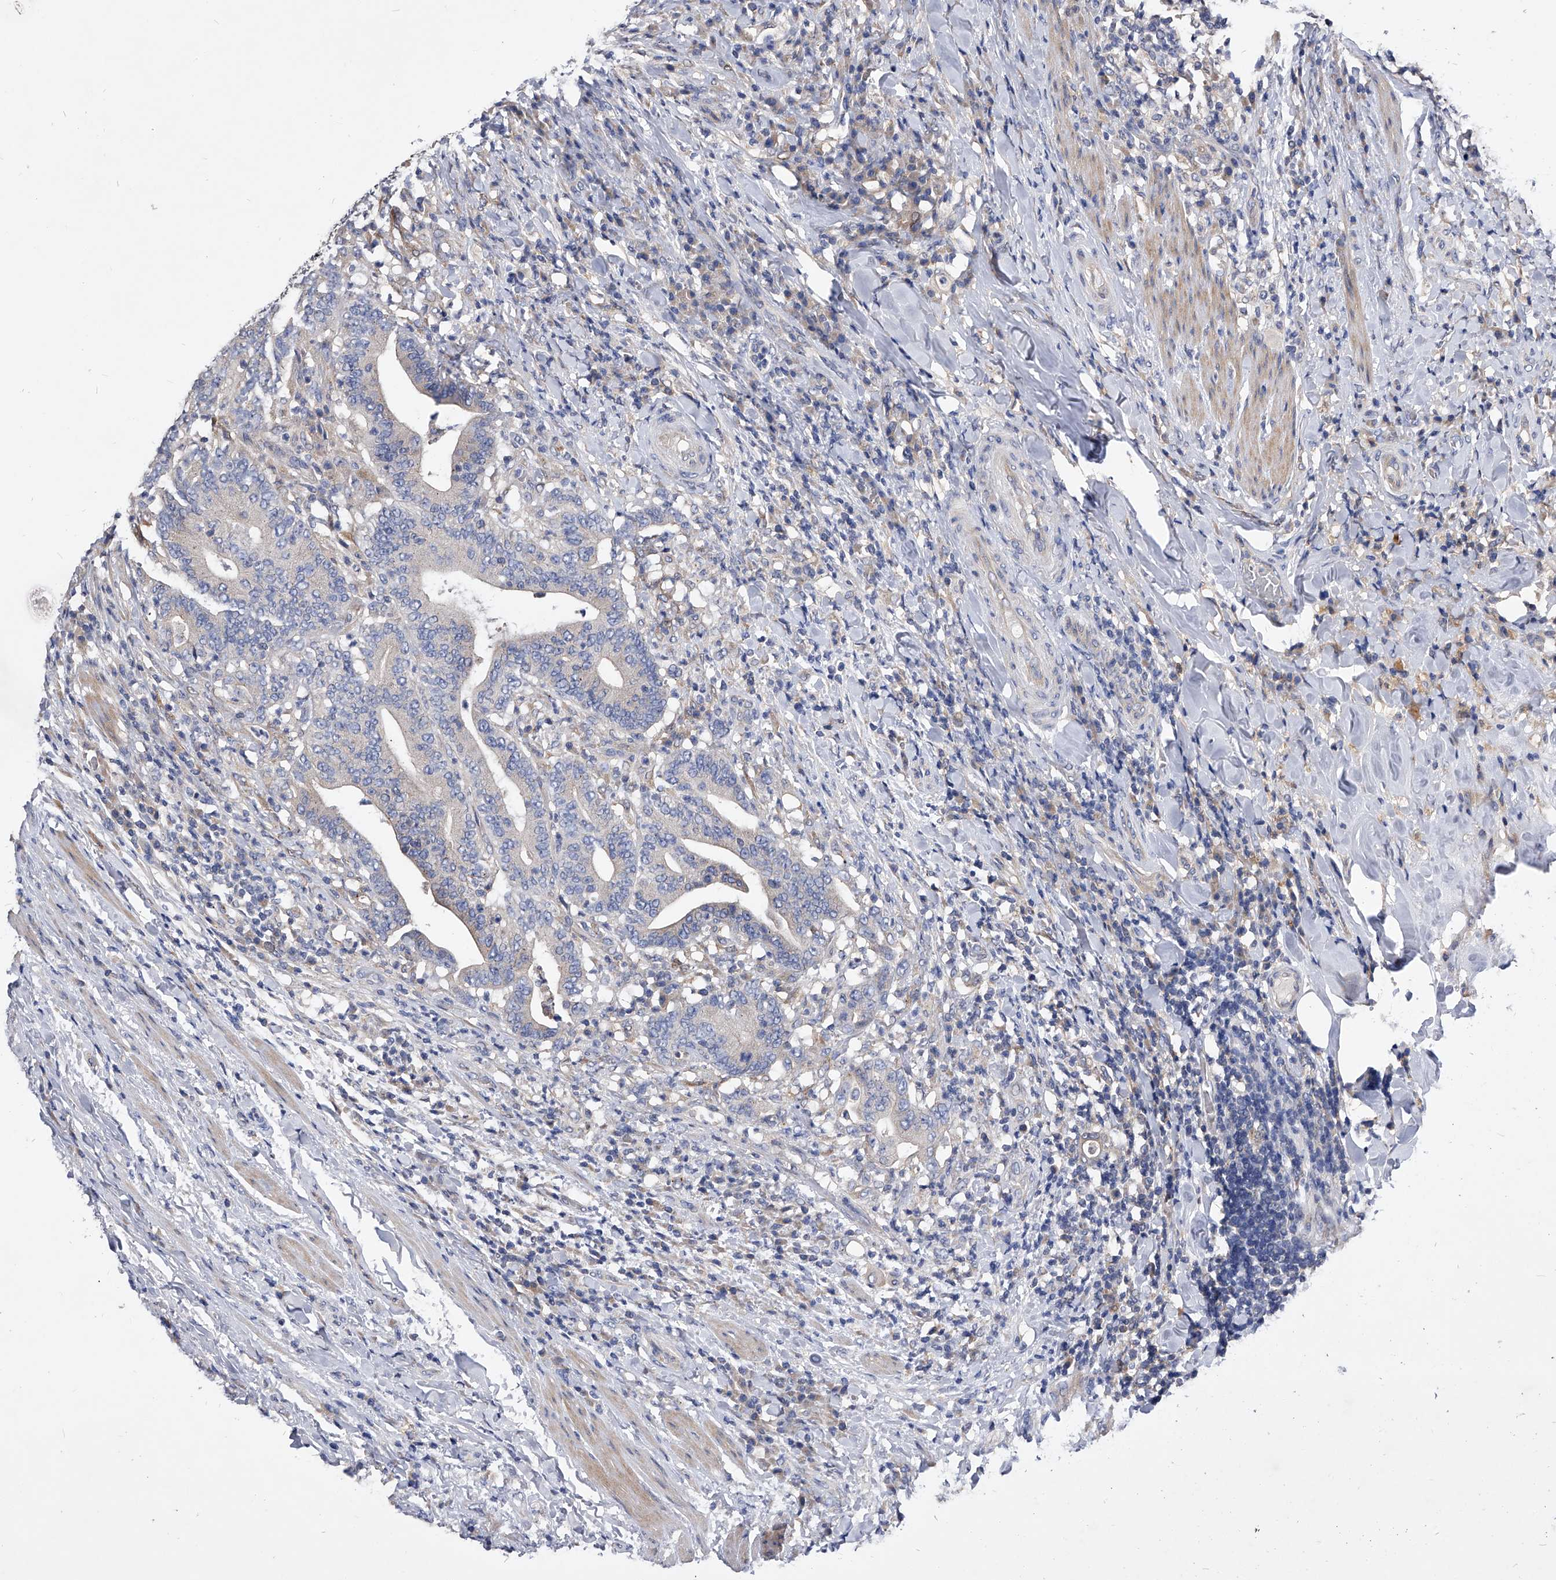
{"staining": {"intensity": "negative", "quantity": "none", "location": "none"}, "tissue": "colorectal cancer", "cell_type": "Tumor cells", "image_type": "cancer", "snomed": [{"axis": "morphology", "description": "Adenocarcinoma, NOS"}, {"axis": "topography", "description": "Colon"}], "caption": "There is no significant expression in tumor cells of colorectal adenocarcinoma.", "gene": "ARL4C", "patient": {"sex": "female", "age": 66}}